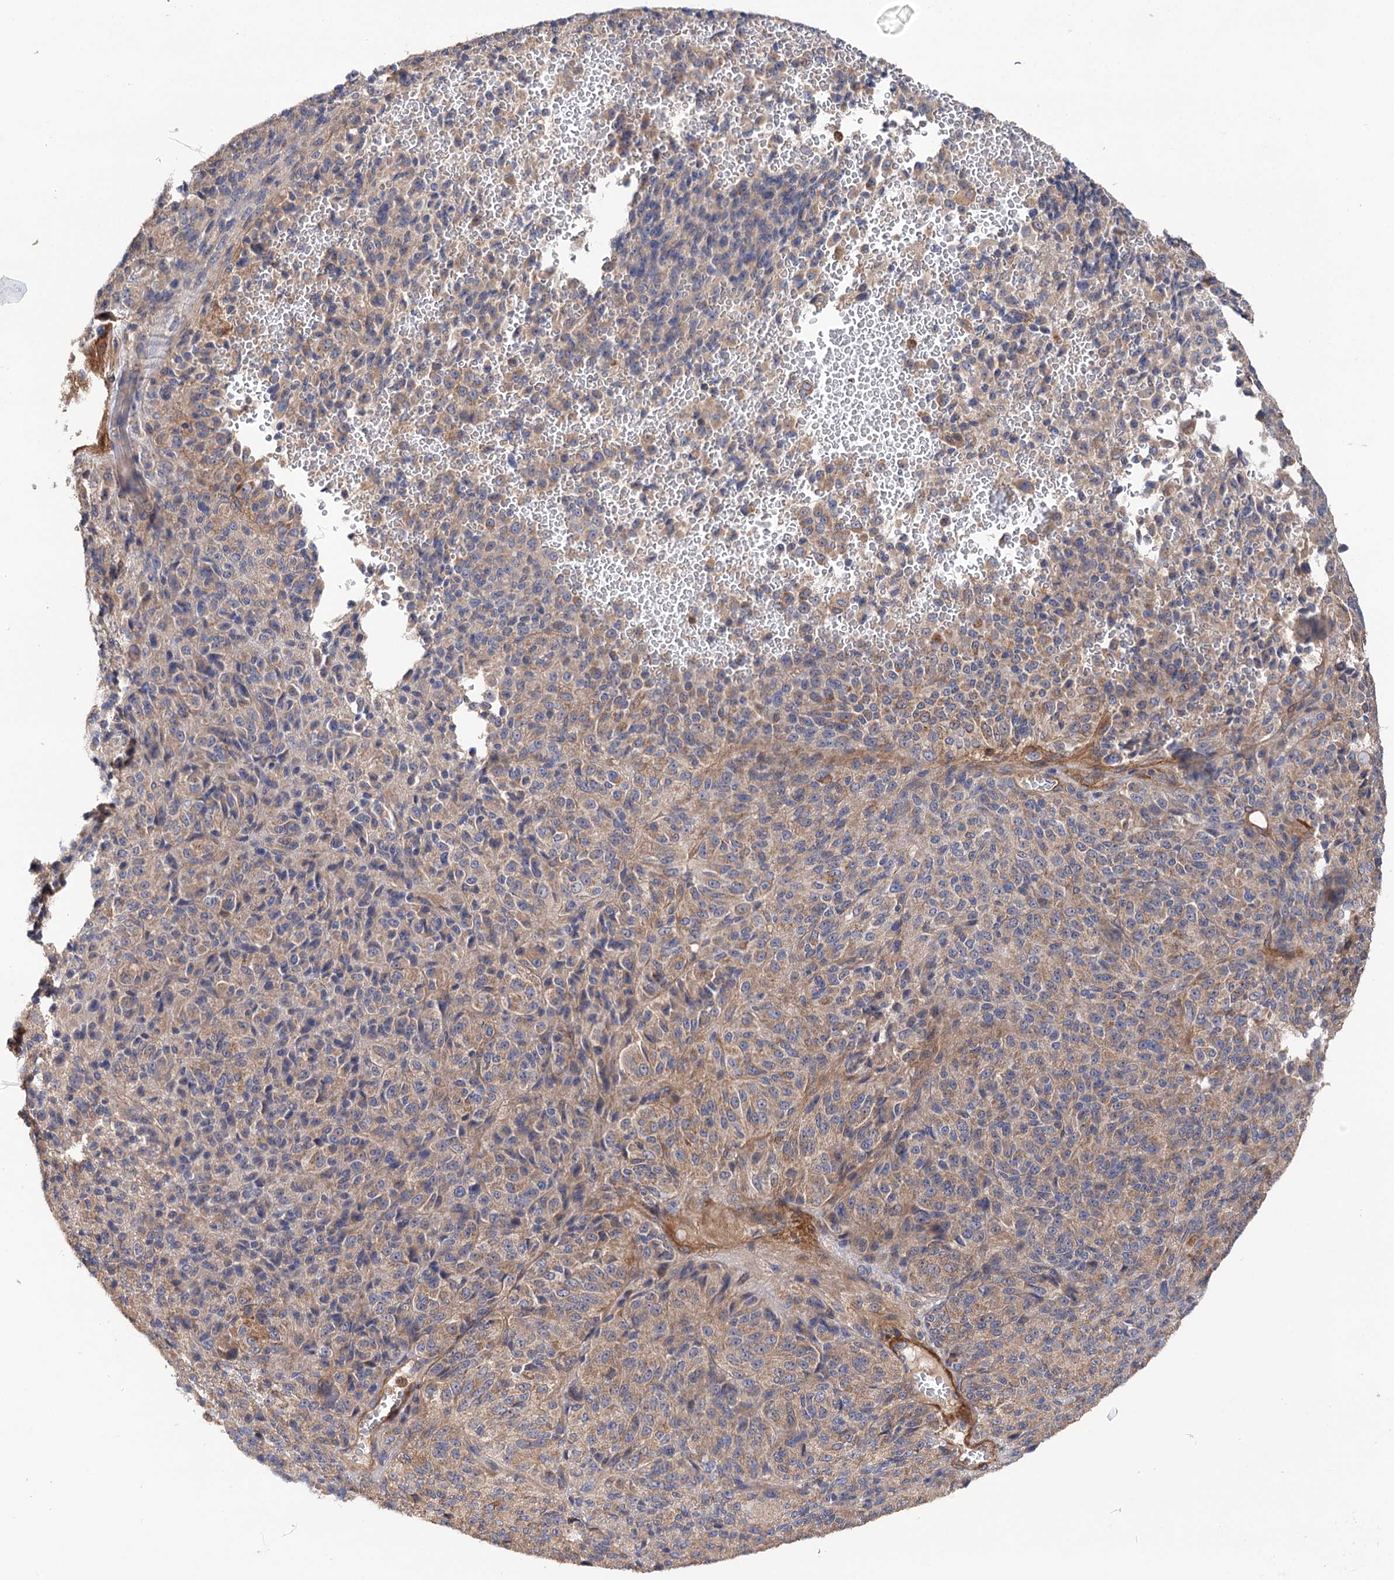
{"staining": {"intensity": "negative", "quantity": "none", "location": "none"}, "tissue": "melanoma", "cell_type": "Tumor cells", "image_type": "cancer", "snomed": [{"axis": "morphology", "description": "Malignant melanoma, Metastatic site"}, {"axis": "topography", "description": "Brain"}], "caption": "Immunohistochemistry photomicrograph of human melanoma stained for a protein (brown), which exhibits no expression in tumor cells. (Immunohistochemistry (ihc), brightfield microscopy, high magnification).", "gene": "CSAD", "patient": {"sex": "female", "age": 56}}